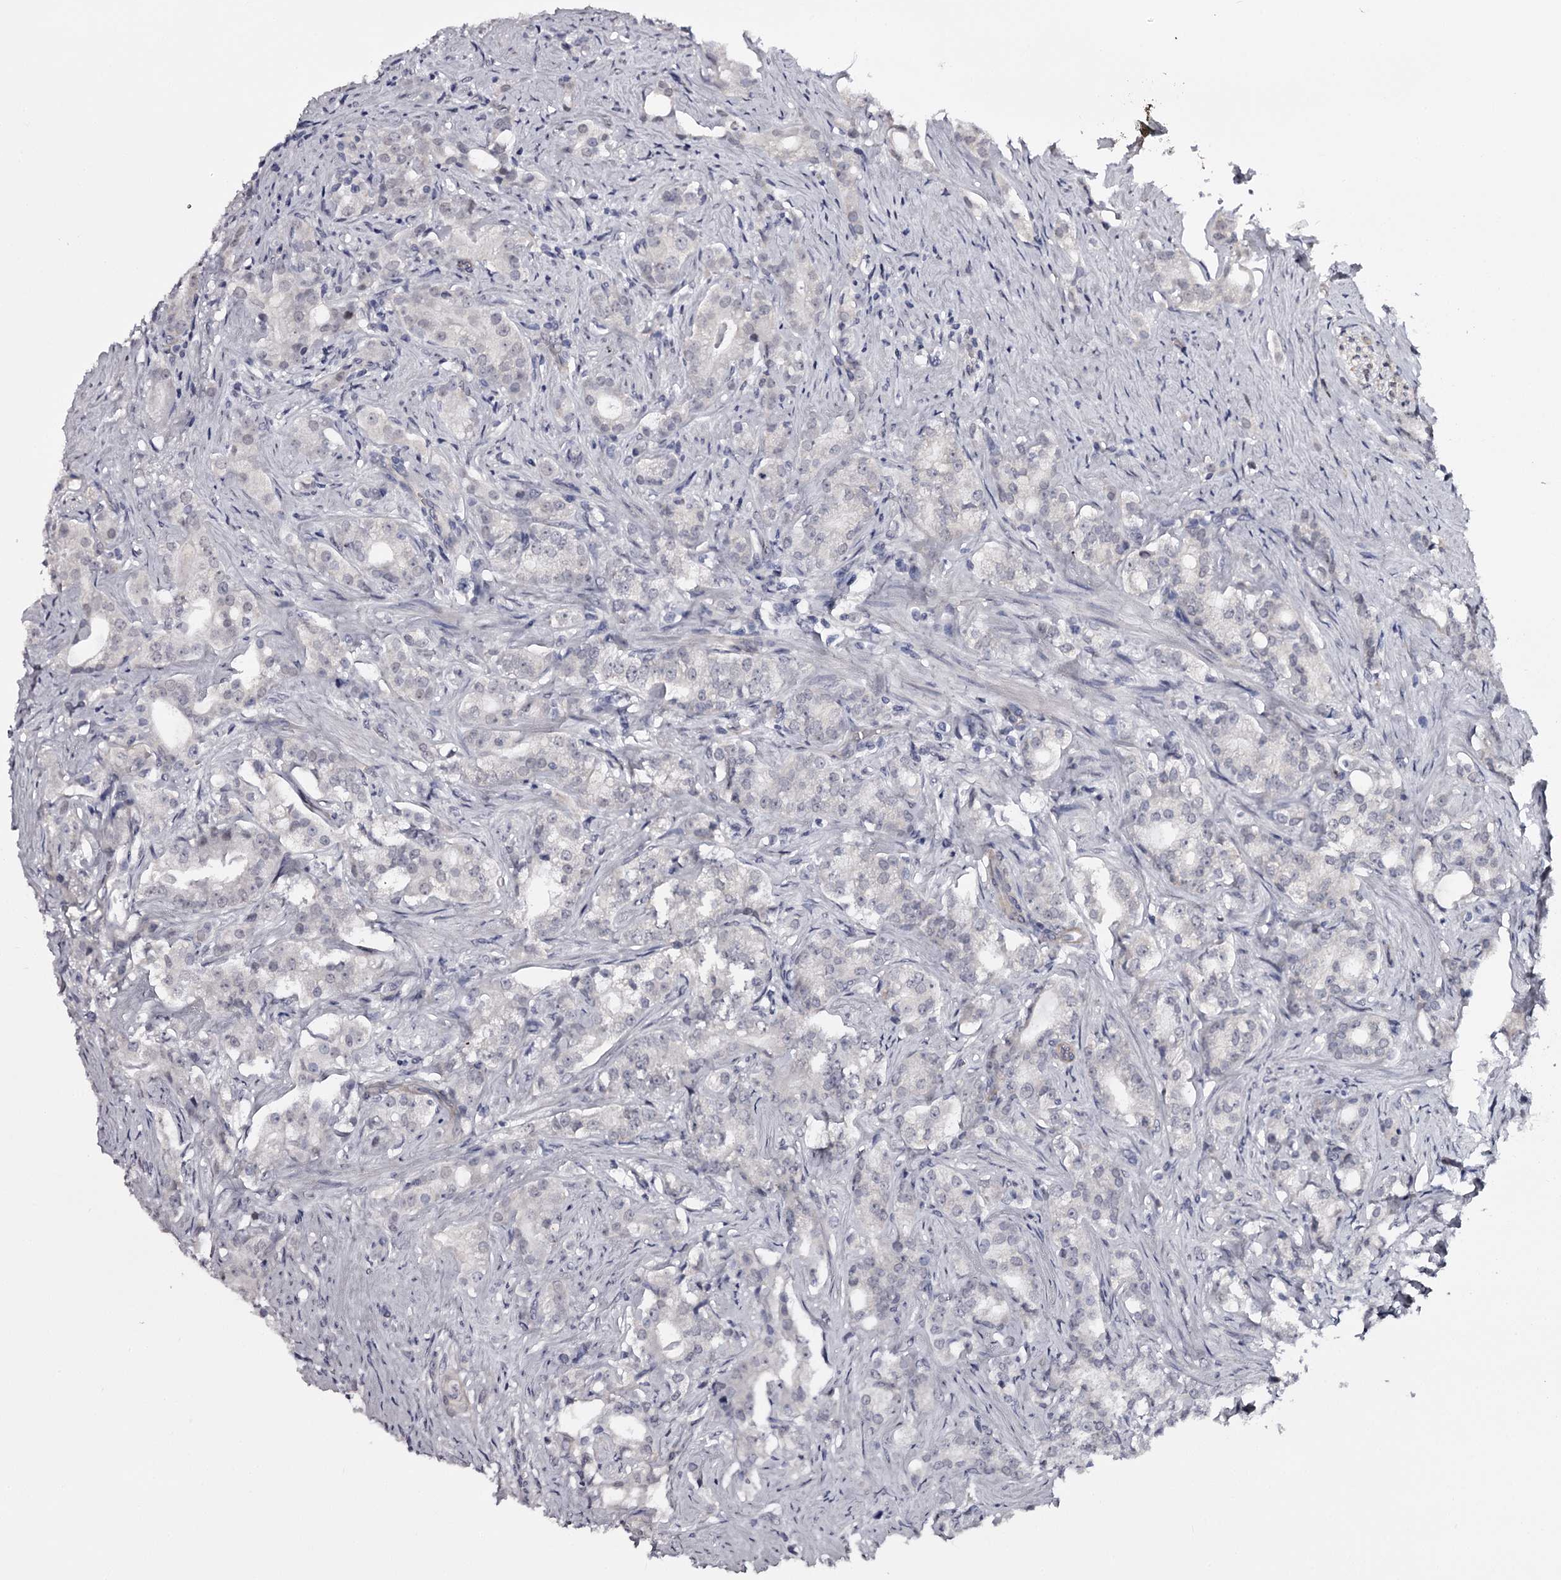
{"staining": {"intensity": "negative", "quantity": "none", "location": "none"}, "tissue": "prostate cancer", "cell_type": "Tumor cells", "image_type": "cancer", "snomed": [{"axis": "morphology", "description": "Adenocarcinoma, Low grade"}, {"axis": "topography", "description": "Prostate"}], "caption": "IHC histopathology image of prostate cancer stained for a protein (brown), which demonstrates no staining in tumor cells. (DAB (3,3'-diaminobenzidine) IHC visualized using brightfield microscopy, high magnification).", "gene": "OVOL2", "patient": {"sex": "male", "age": 71}}